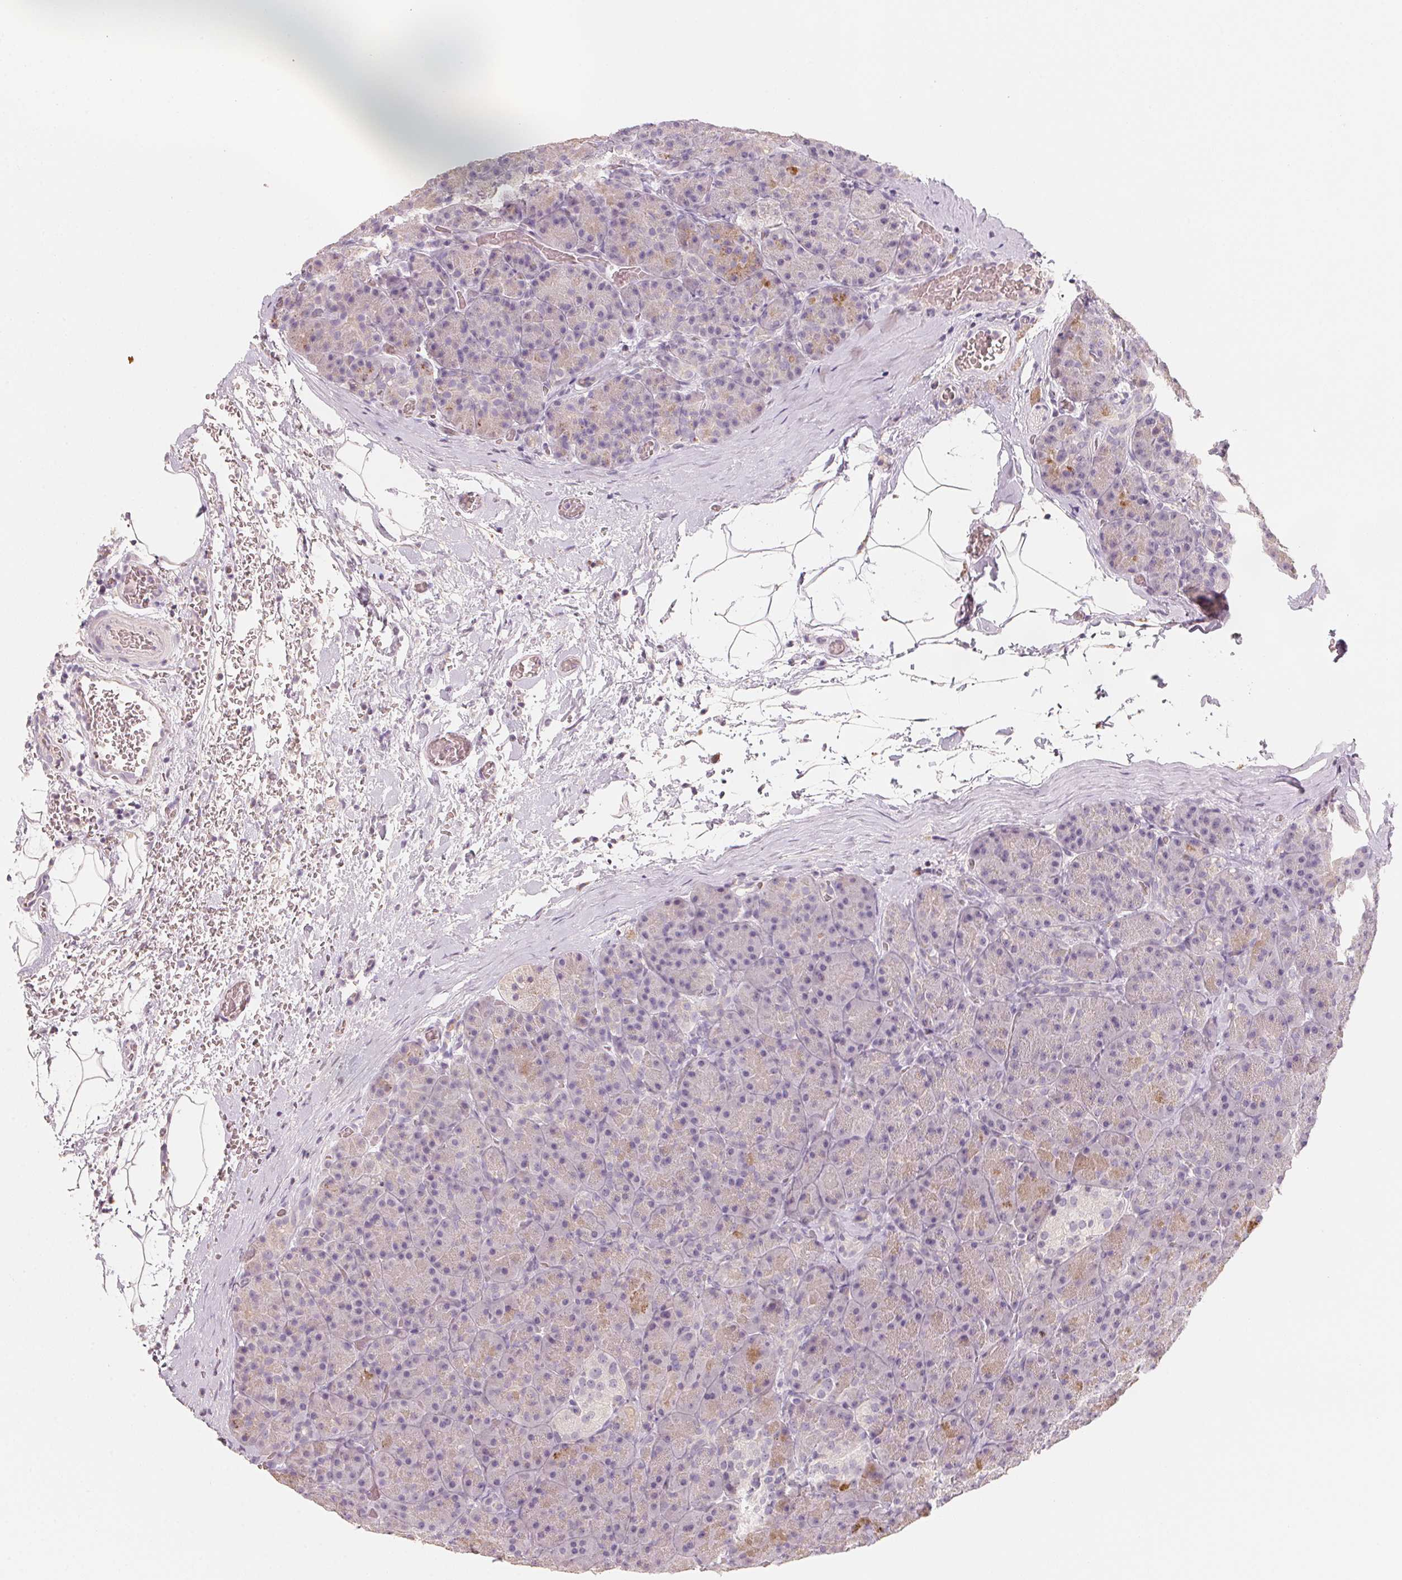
{"staining": {"intensity": "moderate", "quantity": "<25%", "location": "cytoplasmic/membranous"}, "tissue": "pancreas", "cell_type": "Exocrine glandular cells", "image_type": "normal", "snomed": [{"axis": "morphology", "description": "Normal tissue, NOS"}, {"axis": "topography", "description": "Pancreas"}], "caption": "Moderate cytoplasmic/membranous positivity is appreciated in about <25% of exocrine glandular cells in normal pancreas. Immunohistochemistry (ihc) stains the protein in brown and the nuclei are stained blue.", "gene": "TREH", "patient": {"sex": "male", "age": 57}}